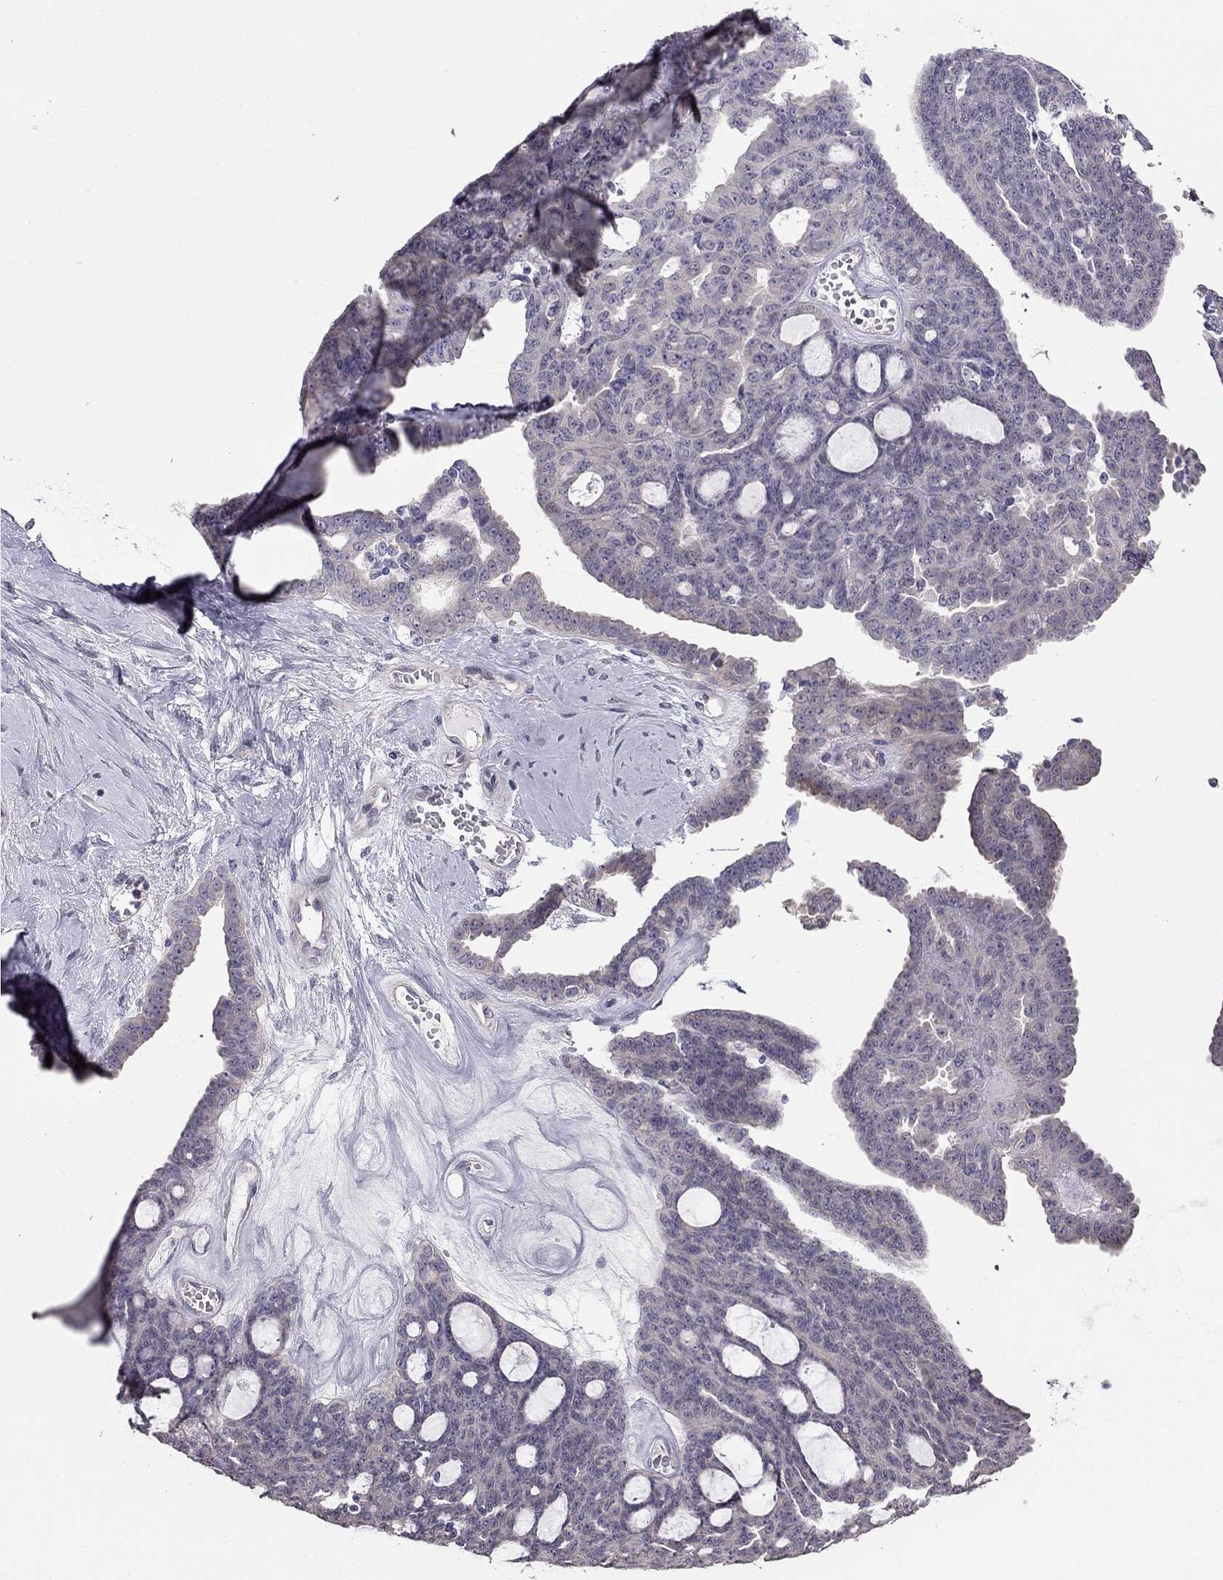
{"staining": {"intensity": "negative", "quantity": "none", "location": "none"}, "tissue": "ovarian cancer", "cell_type": "Tumor cells", "image_type": "cancer", "snomed": [{"axis": "morphology", "description": "Cystadenocarcinoma, serous, NOS"}, {"axis": "topography", "description": "Ovary"}], "caption": "There is no significant positivity in tumor cells of ovarian serous cystadenocarcinoma. (DAB immunohistochemistry with hematoxylin counter stain).", "gene": "HSFX1", "patient": {"sex": "female", "age": 71}}